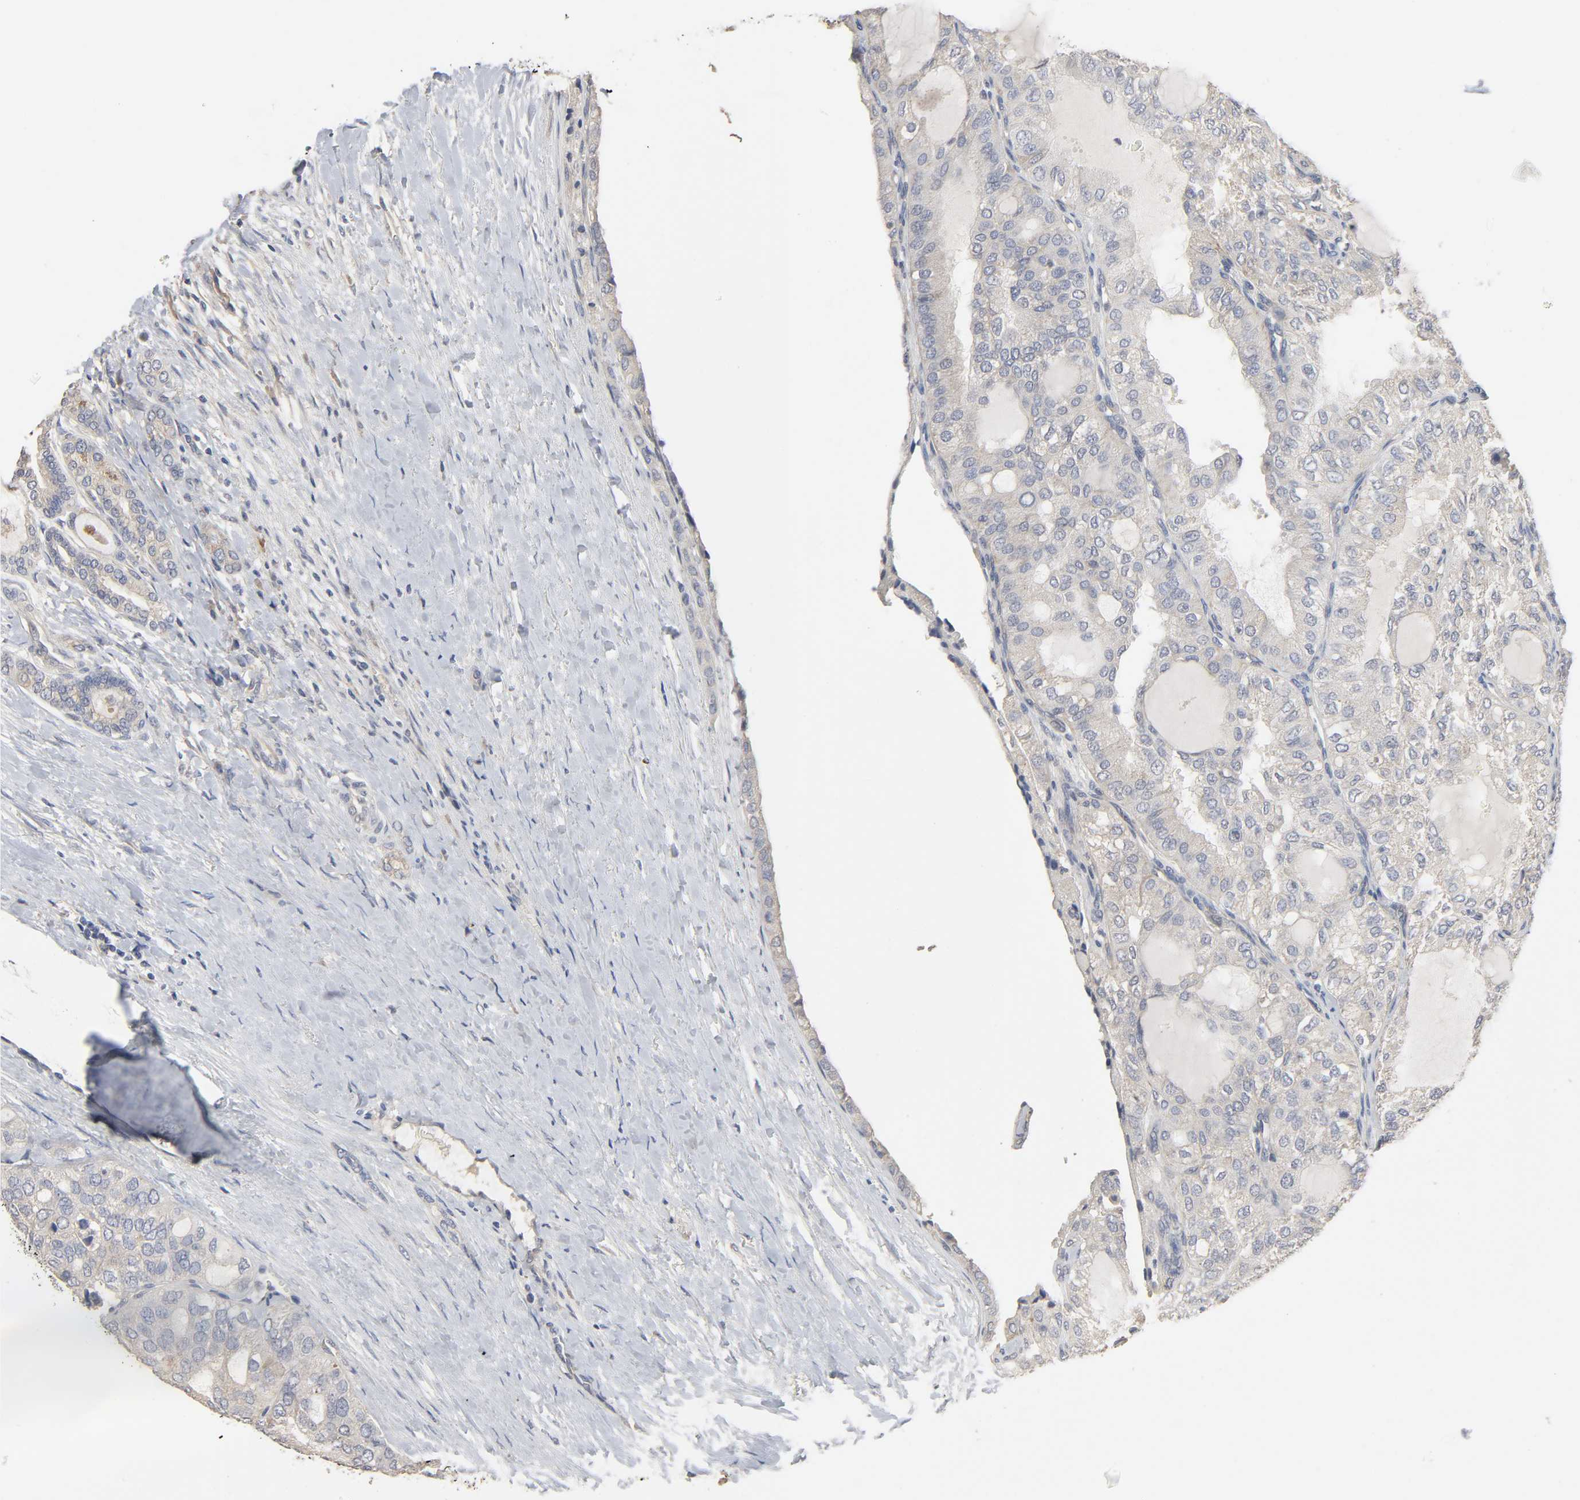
{"staining": {"intensity": "negative", "quantity": "none", "location": "none"}, "tissue": "thyroid cancer", "cell_type": "Tumor cells", "image_type": "cancer", "snomed": [{"axis": "morphology", "description": "Follicular adenoma carcinoma, NOS"}, {"axis": "topography", "description": "Thyroid gland"}], "caption": "DAB (3,3'-diaminobenzidine) immunohistochemical staining of human thyroid cancer displays no significant positivity in tumor cells. (DAB IHC with hematoxylin counter stain).", "gene": "SLC10A2", "patient": {"sex": "male", "age": 75}}